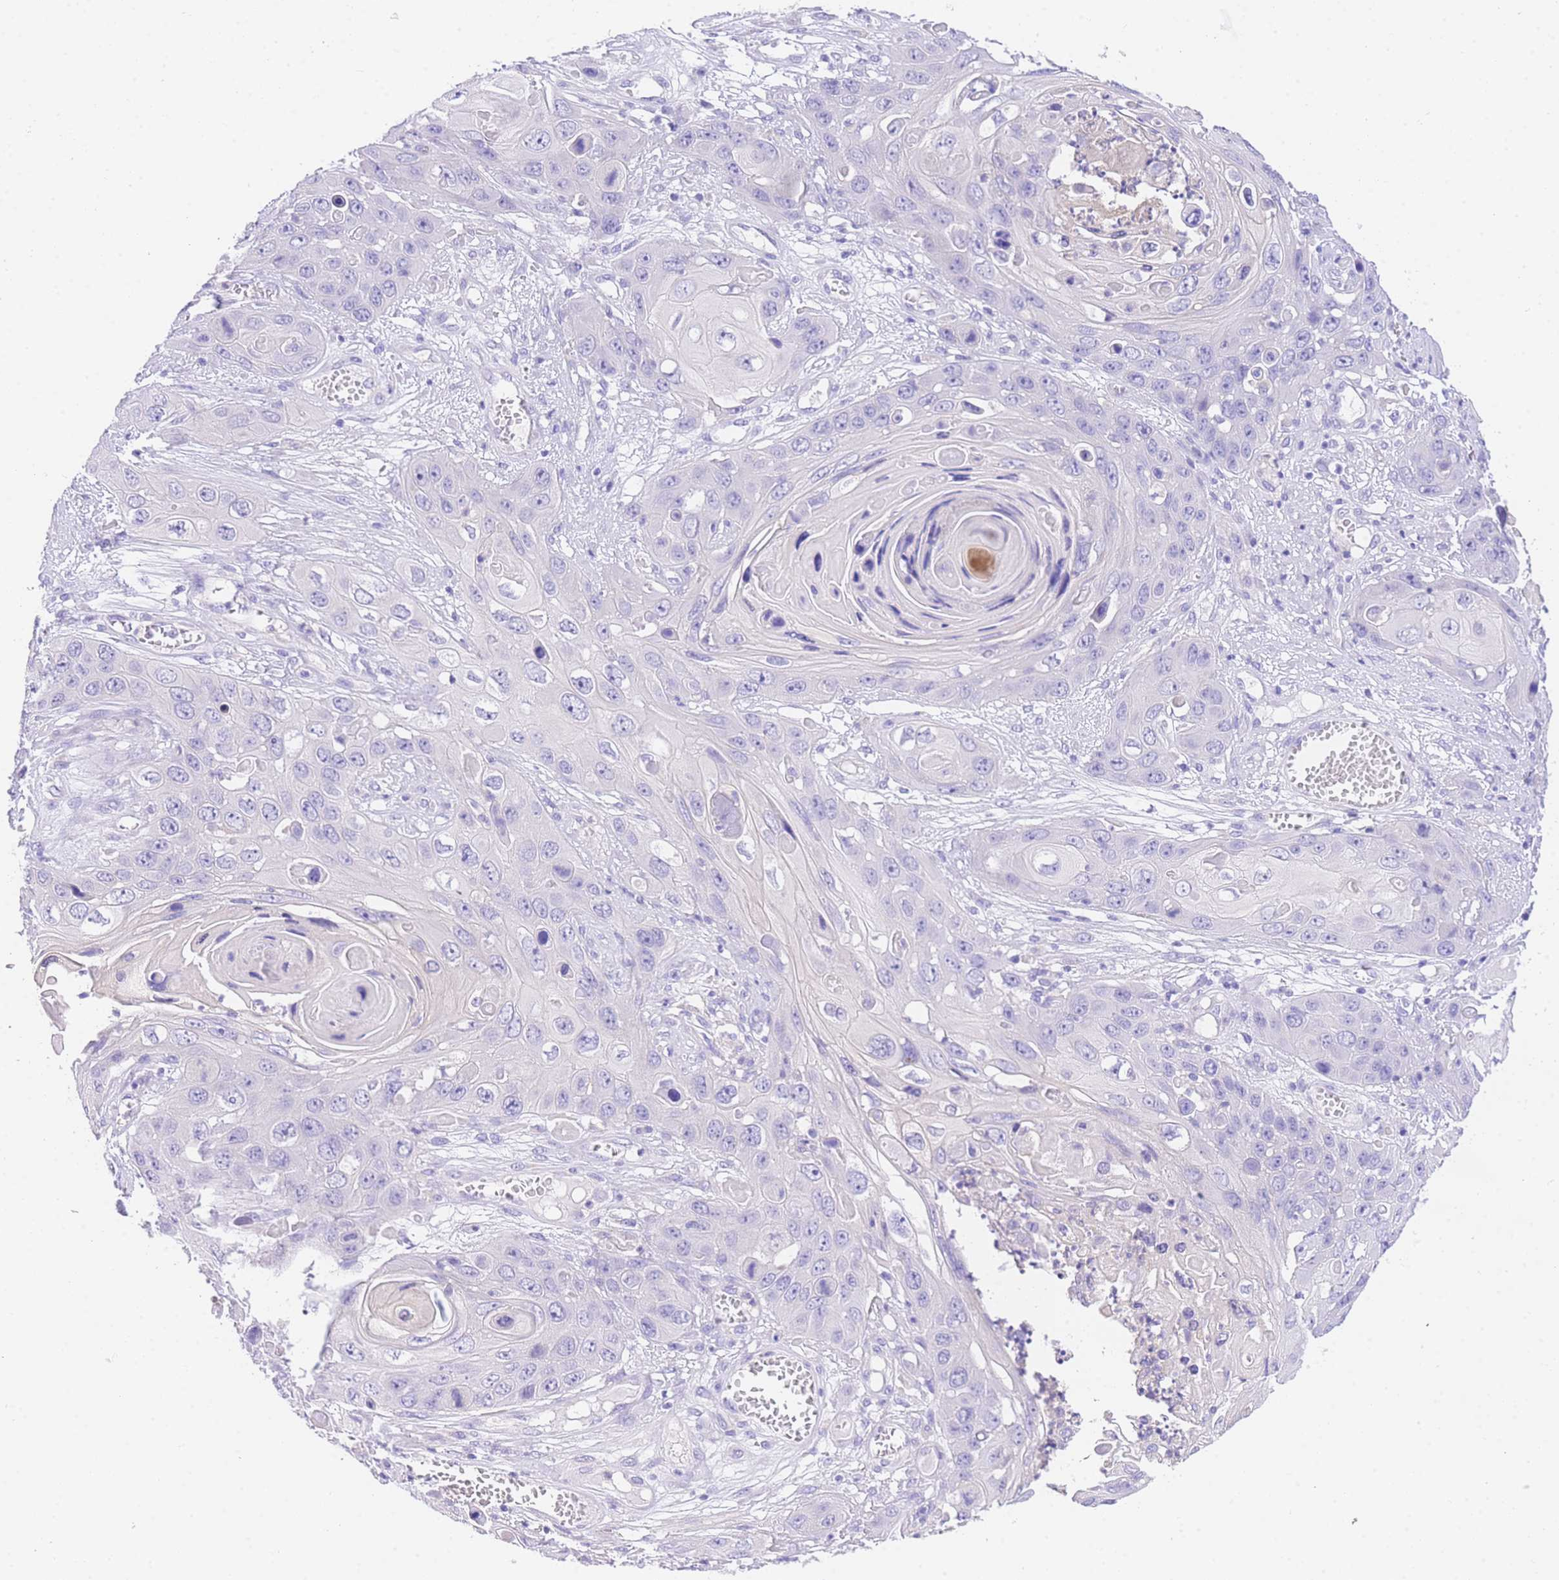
{"staining": {"intensity": "negative", "quantity": "none", "location": "none"}, "tissue": "skin cancer", "cell_type": "Tumor cells", "image_type": "cancer", "snomed": [{"axis": "morphology", "description": "Squamous cell carcinoma, NOS"}, {"axis": "topography", "description": "Skin"}], "caption": "Tumor cells show no significant protein positivity in skin cancer (squamous cell carcinoma).", "gene": "EPN2", "patient": {"sex": "male", "age": 55}}